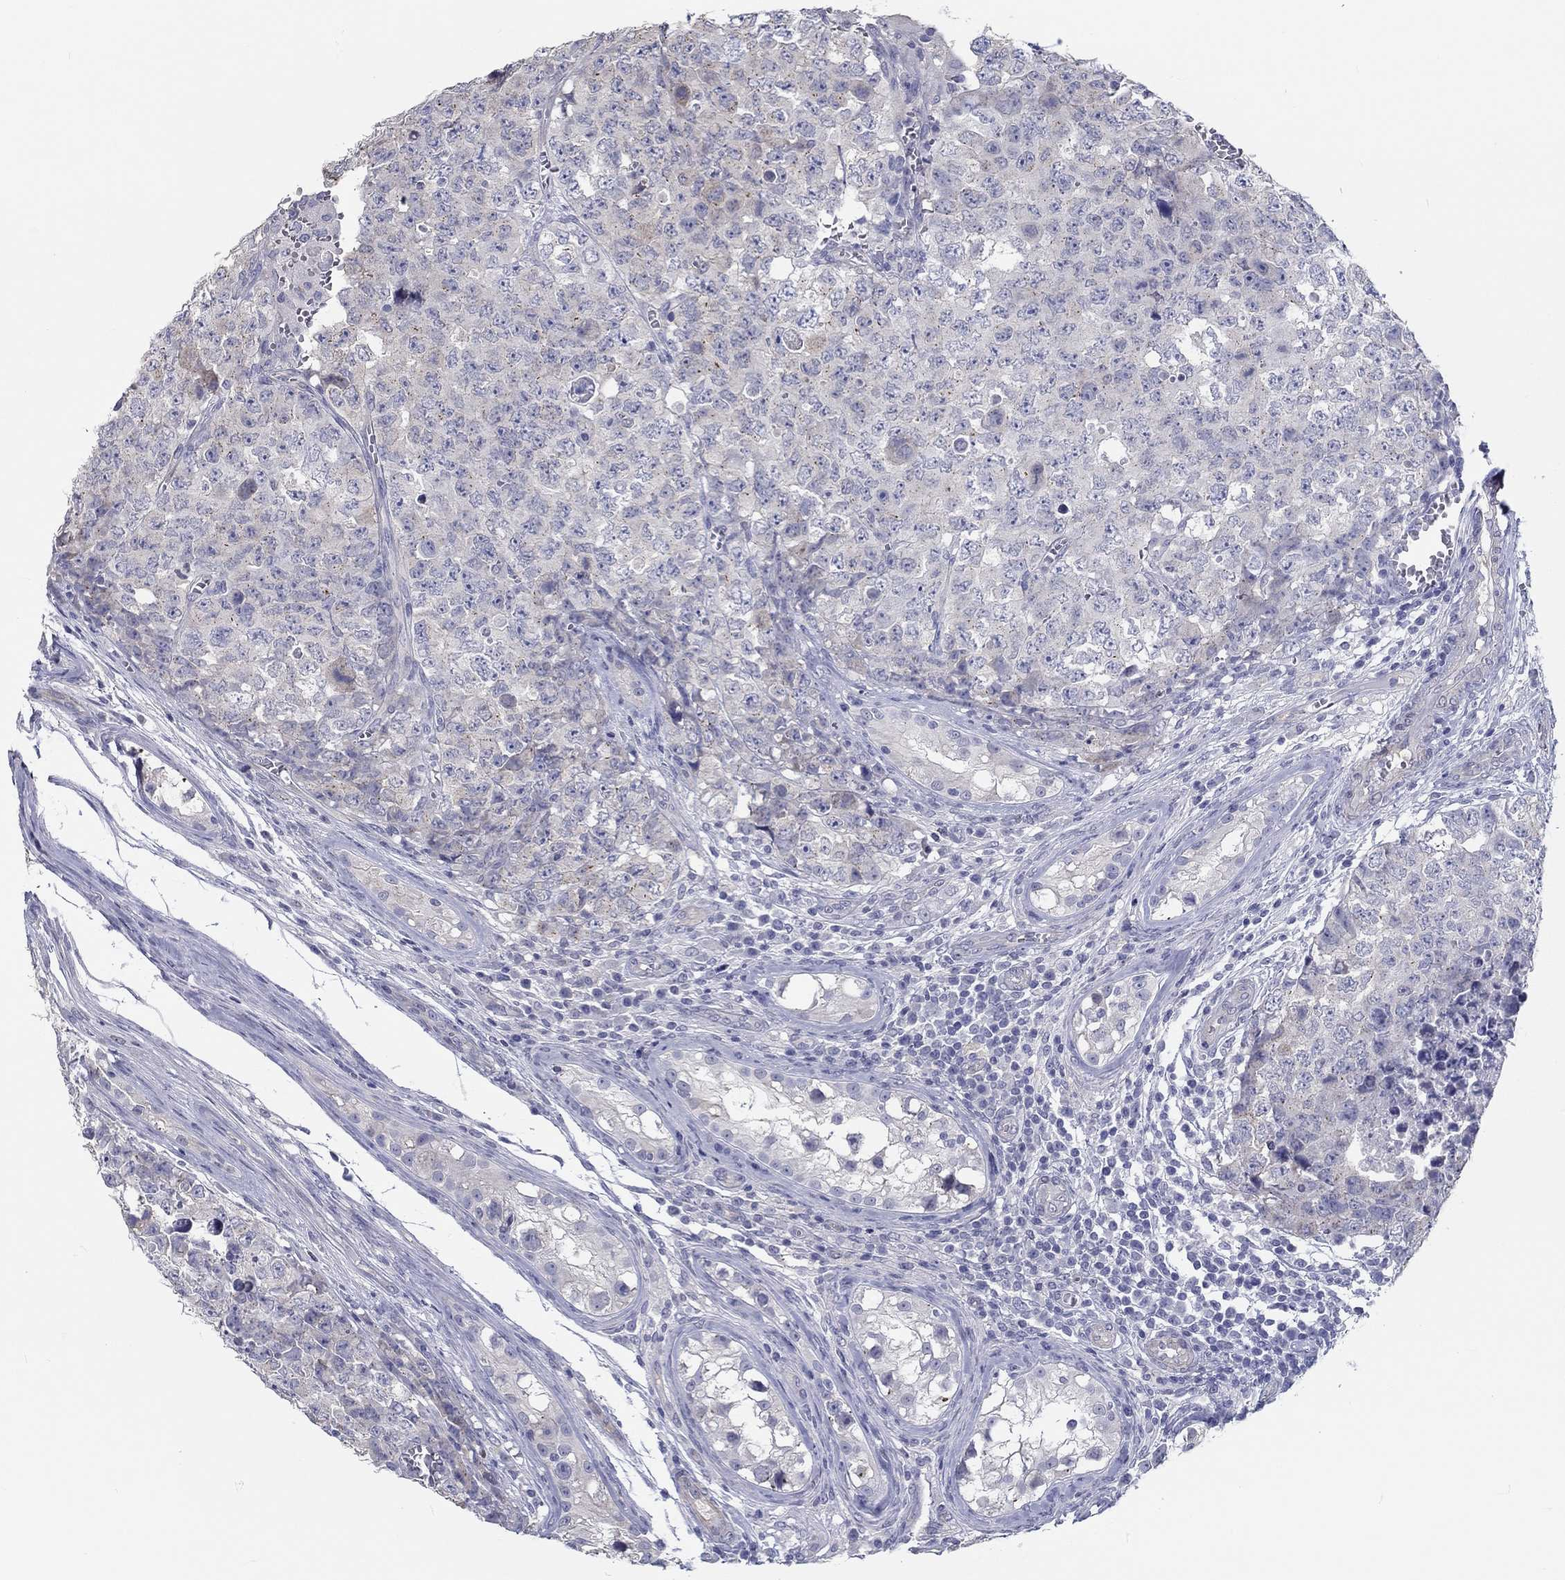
{"staining": {"intensity": "negative", "quantity": "none", "location": "none"}, "tissue": "testis cancer", "cell_type": "Tumor cells", "image_type": "cancer", "snomed": [{"axis": "morphology", "description": "Carcinoma, Embryonal, NOS"}, {"axis": "topography", "description": "Testis"}], "caption": "A high-resolution micrograph shows immunohistochemistry staining of testis cancer (embryonal carcinoma), which exhibits no significant expression in tumor cells.", "gene": "CRYGD", "patient": {"sex": "male", "age": 23}}